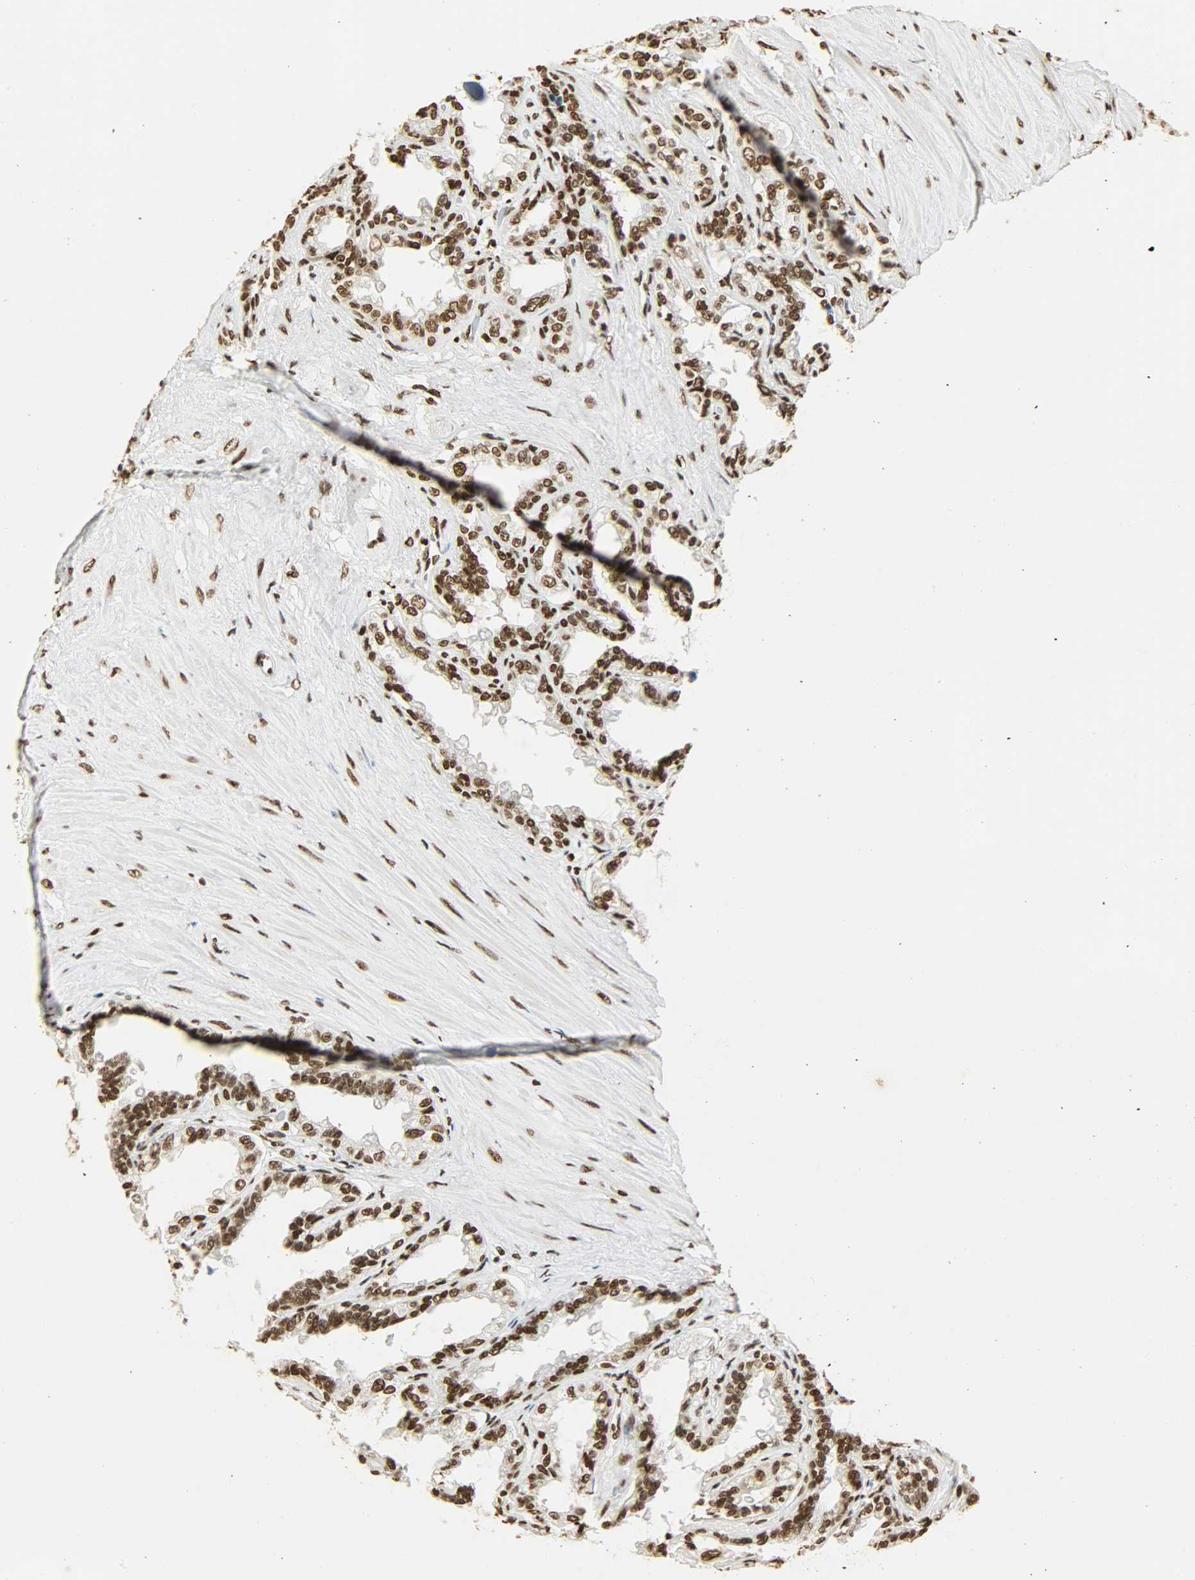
{"staining": {"intensity": "strong", "quantity": ">75%", "location": "nuclear"}, "tissue": "seminal vesicle", "cell_type": "Glandular cells", "image_type": "normal", "snomed": [{"axis": "morphology", "description": "Normal tissue, NOS"}, {"axis": "morphology", "description": "Inflammation, NOS"}, {"axis": "topography", "description": "Urinary bladder"}, {"axis": "topography", "description": "Prostate"}, {"axis": "topography", "description": "Seminal veicle"}], "caption": "Approximately >75% of glandular cells in normal seminal vesicle reveal strong nuclear protein expression as visualized by brown immunohistochemical staining.", "gene": "KHDRBS1", "patient": {"sex": "male", "age": 82}}